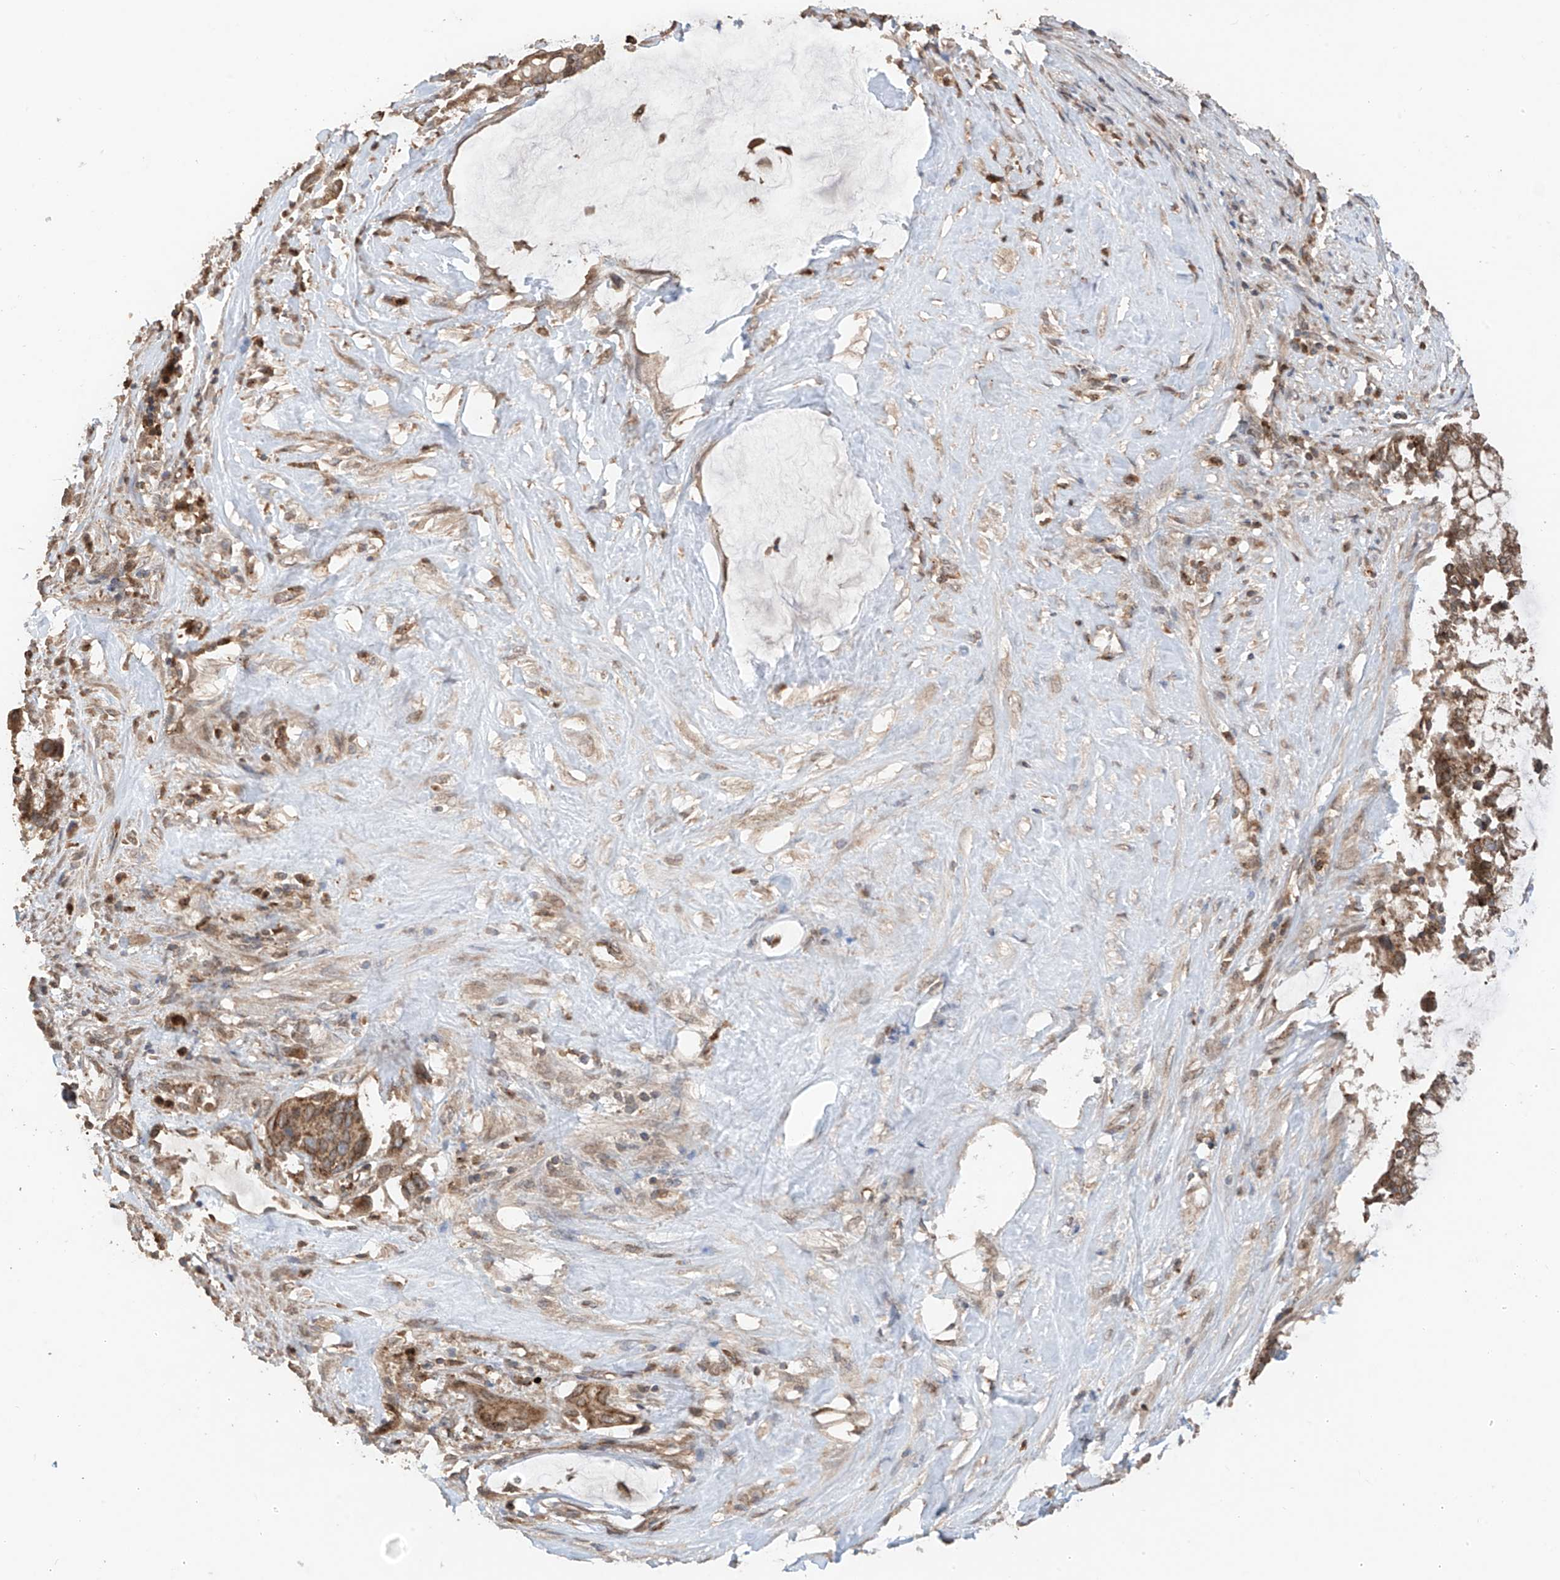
{"staining": {"intensity": "moderate", "quantity": ">75%", "location": "cytoplasmic/membranous"}, "tissue": "pancreatic cancer", "cell_type": "Tumor cells", "image_type": "cancer", "snomed": [{"axis": "morphology", "description": "Adenocarcinoma, NOS"}, {"axis": "topography", "description": "Pancreas"}], "caption": "Moderate cytoplasmic/membranous protein positivity is identified in about >75% of tumor cells in pancreatic cancer.", "gene": "AHCTF1", "patient": {"sex": "male", "age": 41}}